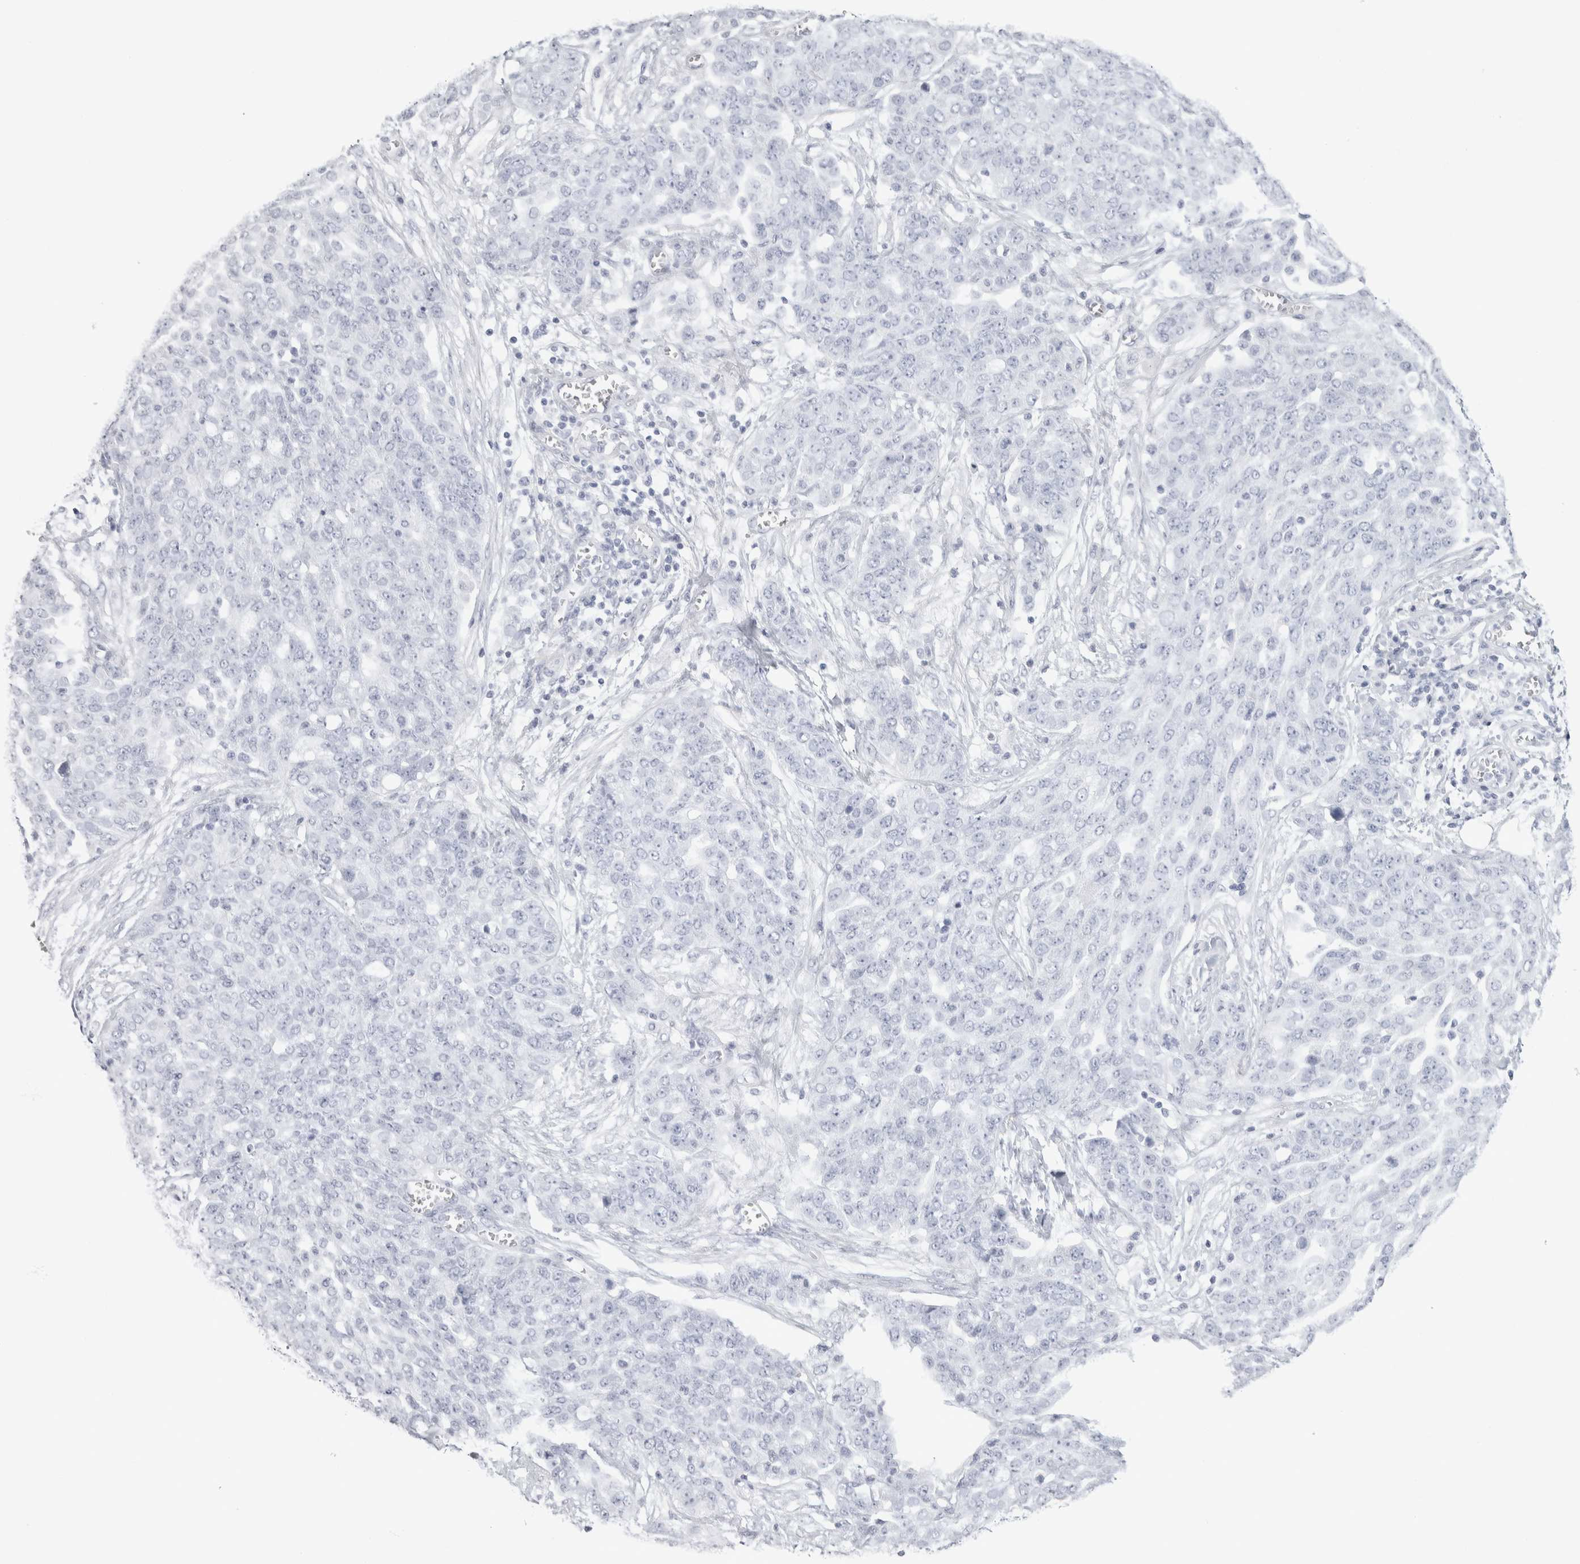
{"staining": {"intensity": "negative", "quantity": "none", "location": "none"}, "tissue": "ovarian cancer", "cell_type": "Tumor cells", "image_type": "cancer", "snomed": [{"axis": "morphology", "description": "Cystadenocarcinoma, serous, NOS"}, {"axis": "topography", "description": "Soft tissue"}, {"axis": "topography", "description": "Ovary"}], "caption": "An image of ovarian cancer (serous cystadenocarcinoma) stained for a protein displays no brown staining in tumor cells. (Brightfield microscopy of DAB (3,3'-diaminobenzidine) IHC at high magnification).", "gene": "GARIN1A", "patient": {"sex": "female", "age": 57}}